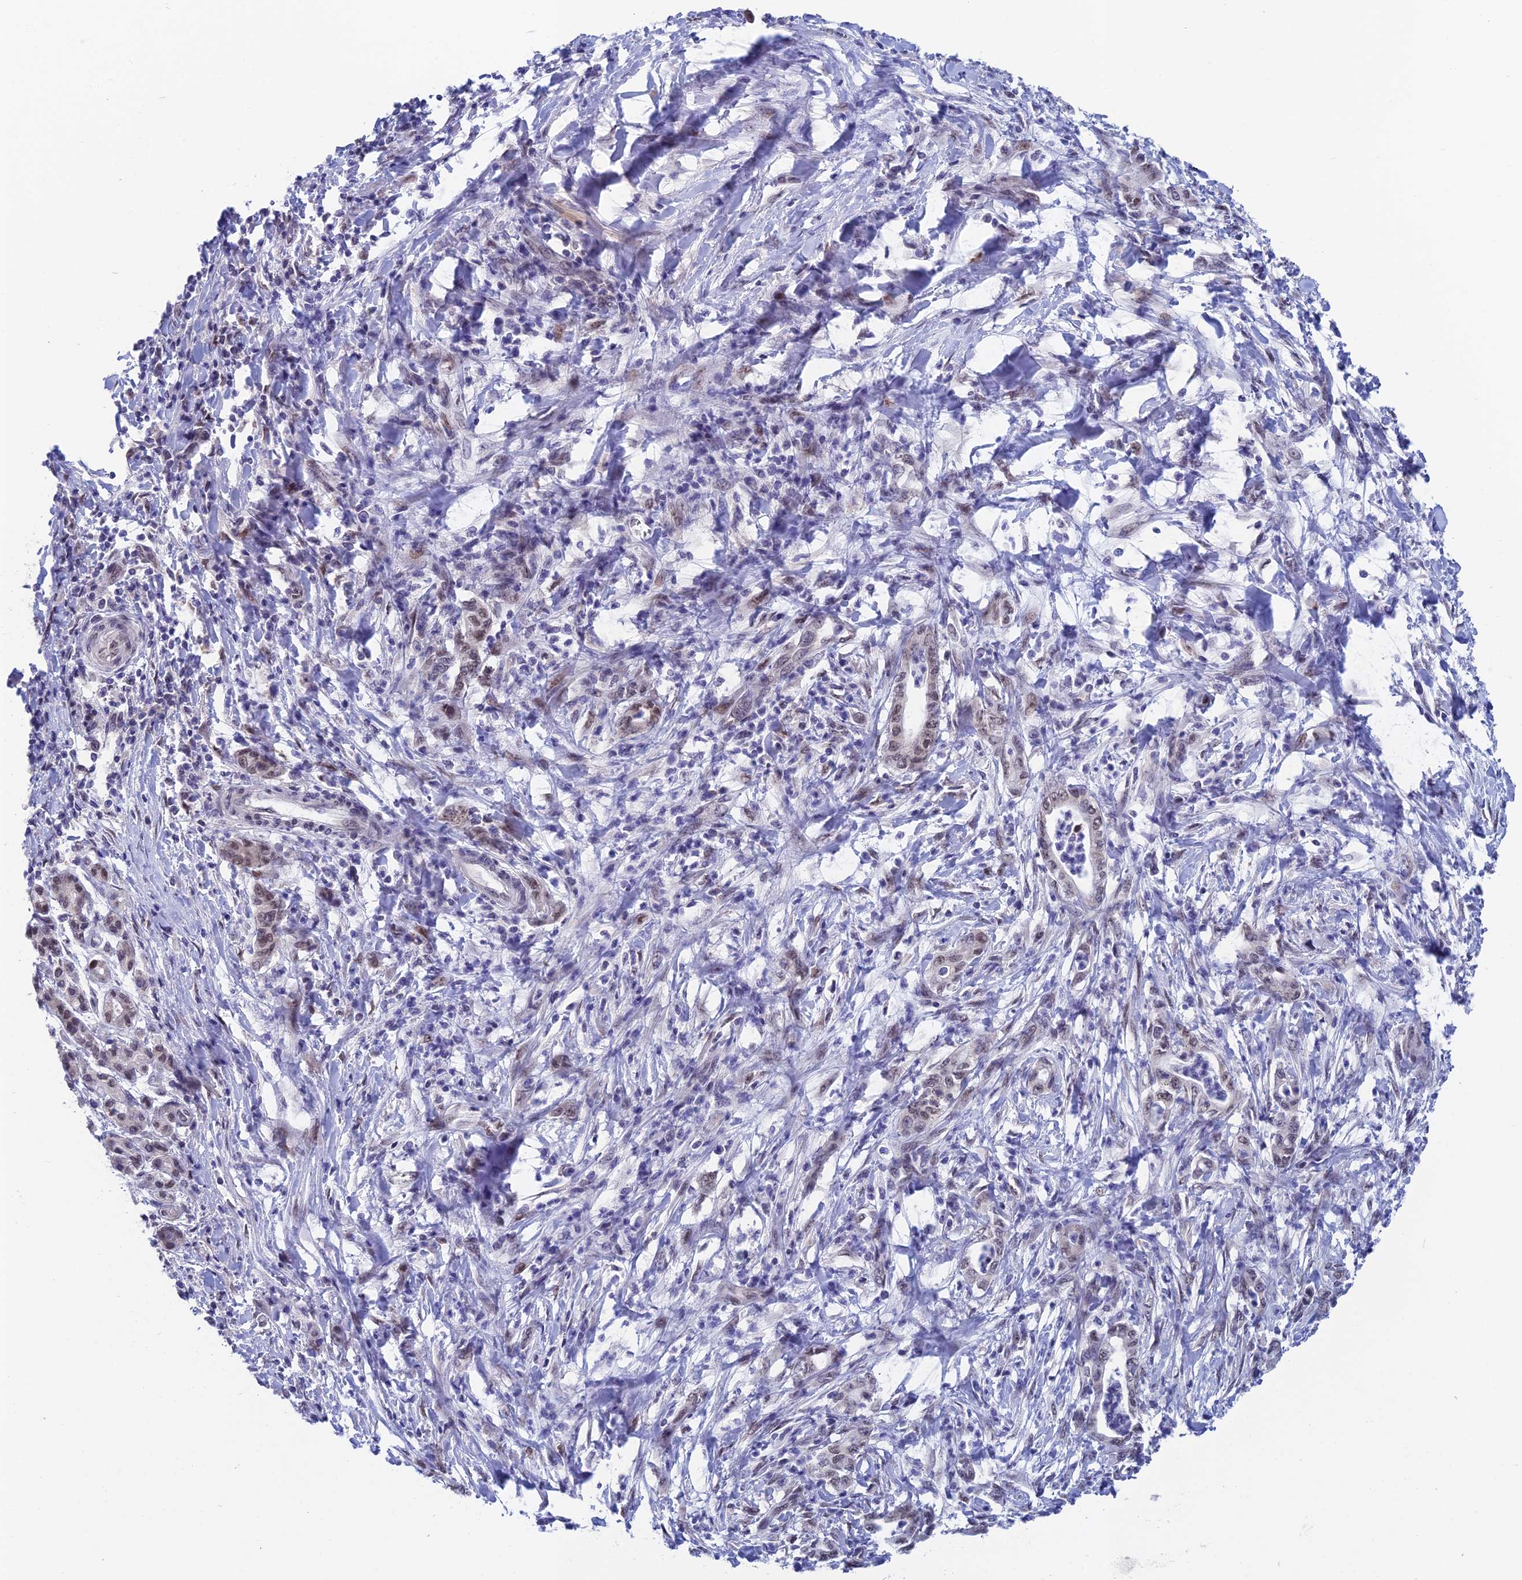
{"staining": {"intensity": "weak", "quantity": ">75%", "location": "nuclear"}, "tissue": "pancreatic cancer", "cell_type": "Tumor cells", "image_type": "cancer", "snomed": [{"axis": "morphology", "description": "Normal tissue, NOS"}, {"axis": "morphology", "description": "Adenocarcinoma, NOS"}, {"axis": "topography", "description": "Pancreas"}], "caption": "This is a photomicrograph of immunohistochemistry staining of pancreatic cancer (adenocarcinoma), which shows weak expression in the nuclear of tumor cells.", "gene": "NABP2", "patient": {"sex": "female", "age": 55}}